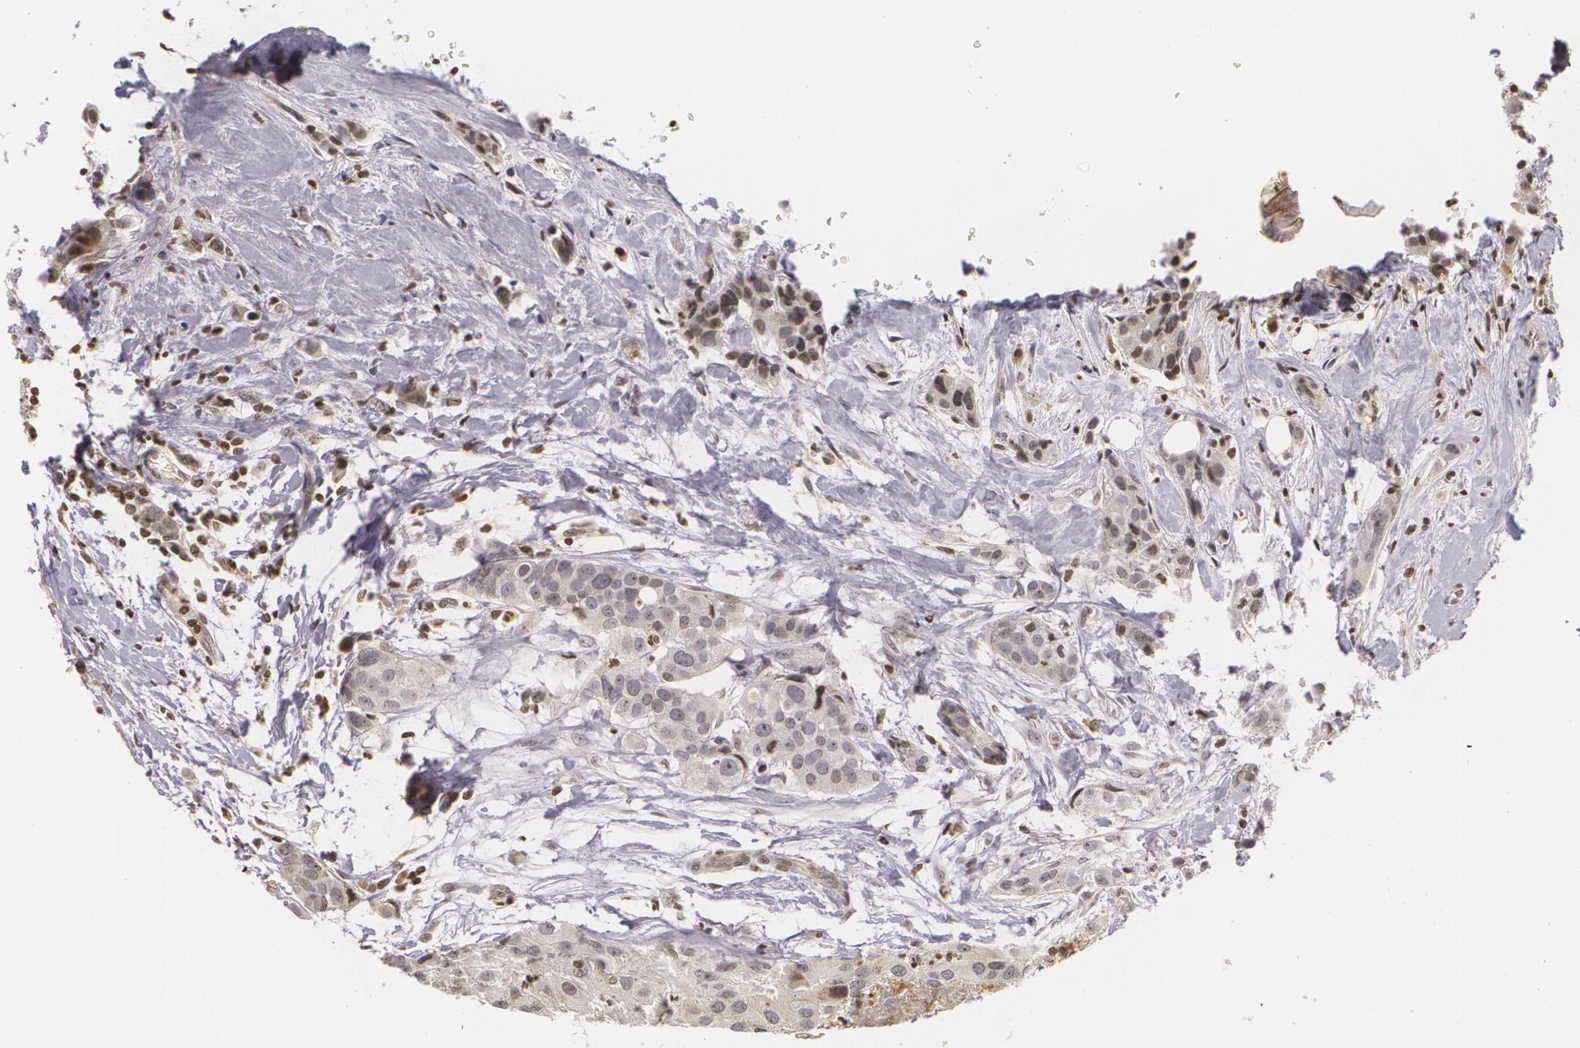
{"staining": {"intensity": "weak", "quantity": ">75%", "location": "cytoplasmic/membranous"}, "tissue": "breast cancer", "cell_type": "Tumor cells", "image_type": "cancer", "snomed": [{"axis": "morphology", "description": "Duct carcinoma"}, {"axis": "topography", "description": "Breast"}], "caption": "Protein expression analysis of human breast cancer (invasive ductal carcinoma) reveals weak cytoplasmic/membranous positivity in about >75% of tumor cells.", "gene": "VAV3", "patient": {"sex": "female", "age": 45}}